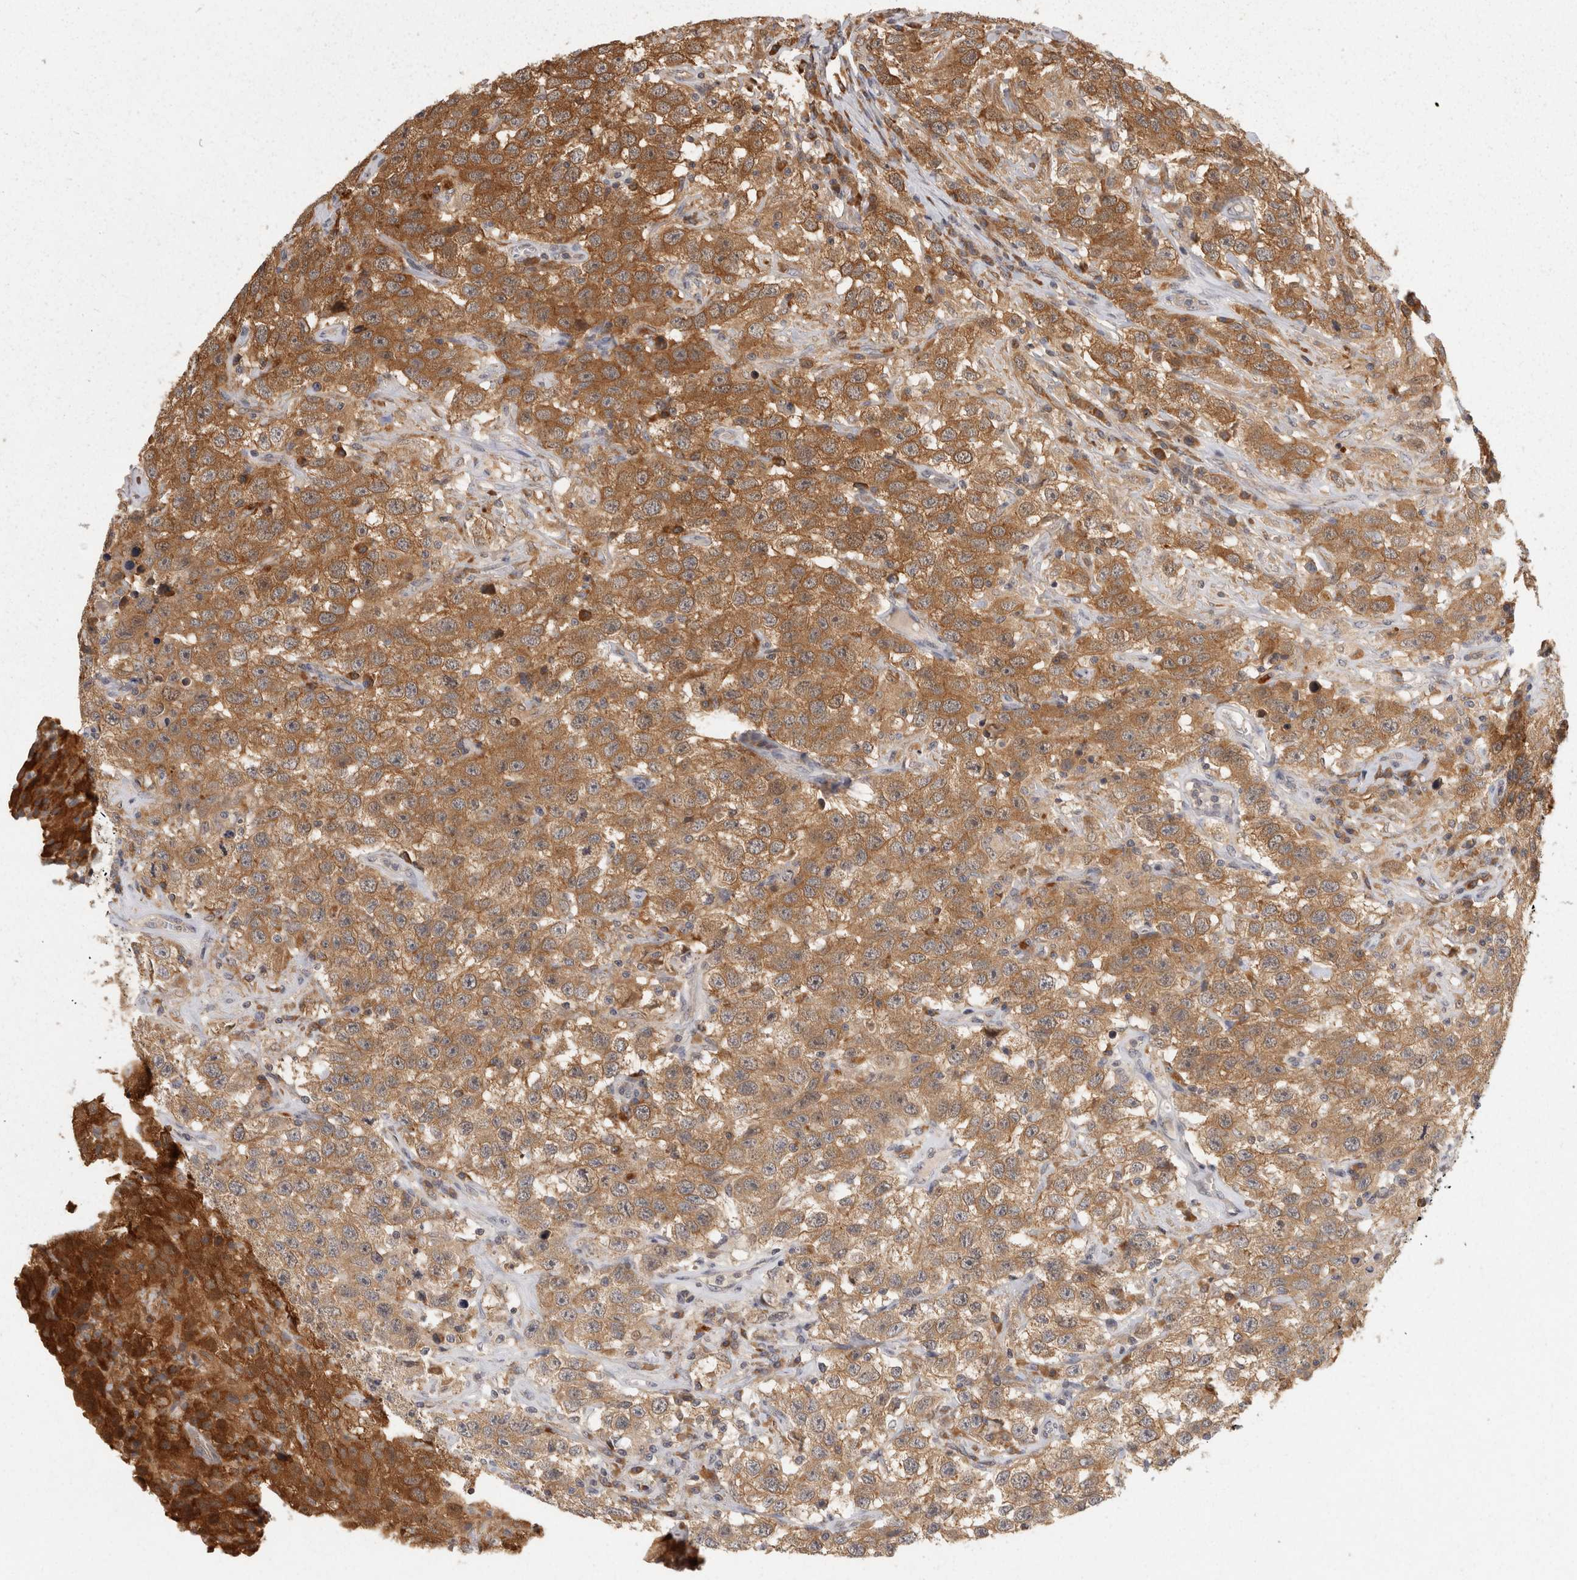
{"staining": {"intensity": "strong", "quantity": ">75%", "location": "cytoplasmic/membranous"}, "tissue": "testis cancer", "cell_type": "Tumor cells", "image_type": "cancer", "snomed": [{"axis": "morphology", "description": "Seminoma, NOS"}, {"axis": "topography", "description": "Testis"}], "caption": "Immunohistochemistry (IHC) photomicrograph of neoplastic tissue: testis cancer stained using immunohistochemistry demonstrates high levels of strong protein expression localized specifically in the cytoplasmic/membranous of tumor cells, appearing as a cytoplasmic/membranous brown color.", "gene": "ACAT2", "patient": {"sex": "male", "age": 41}}